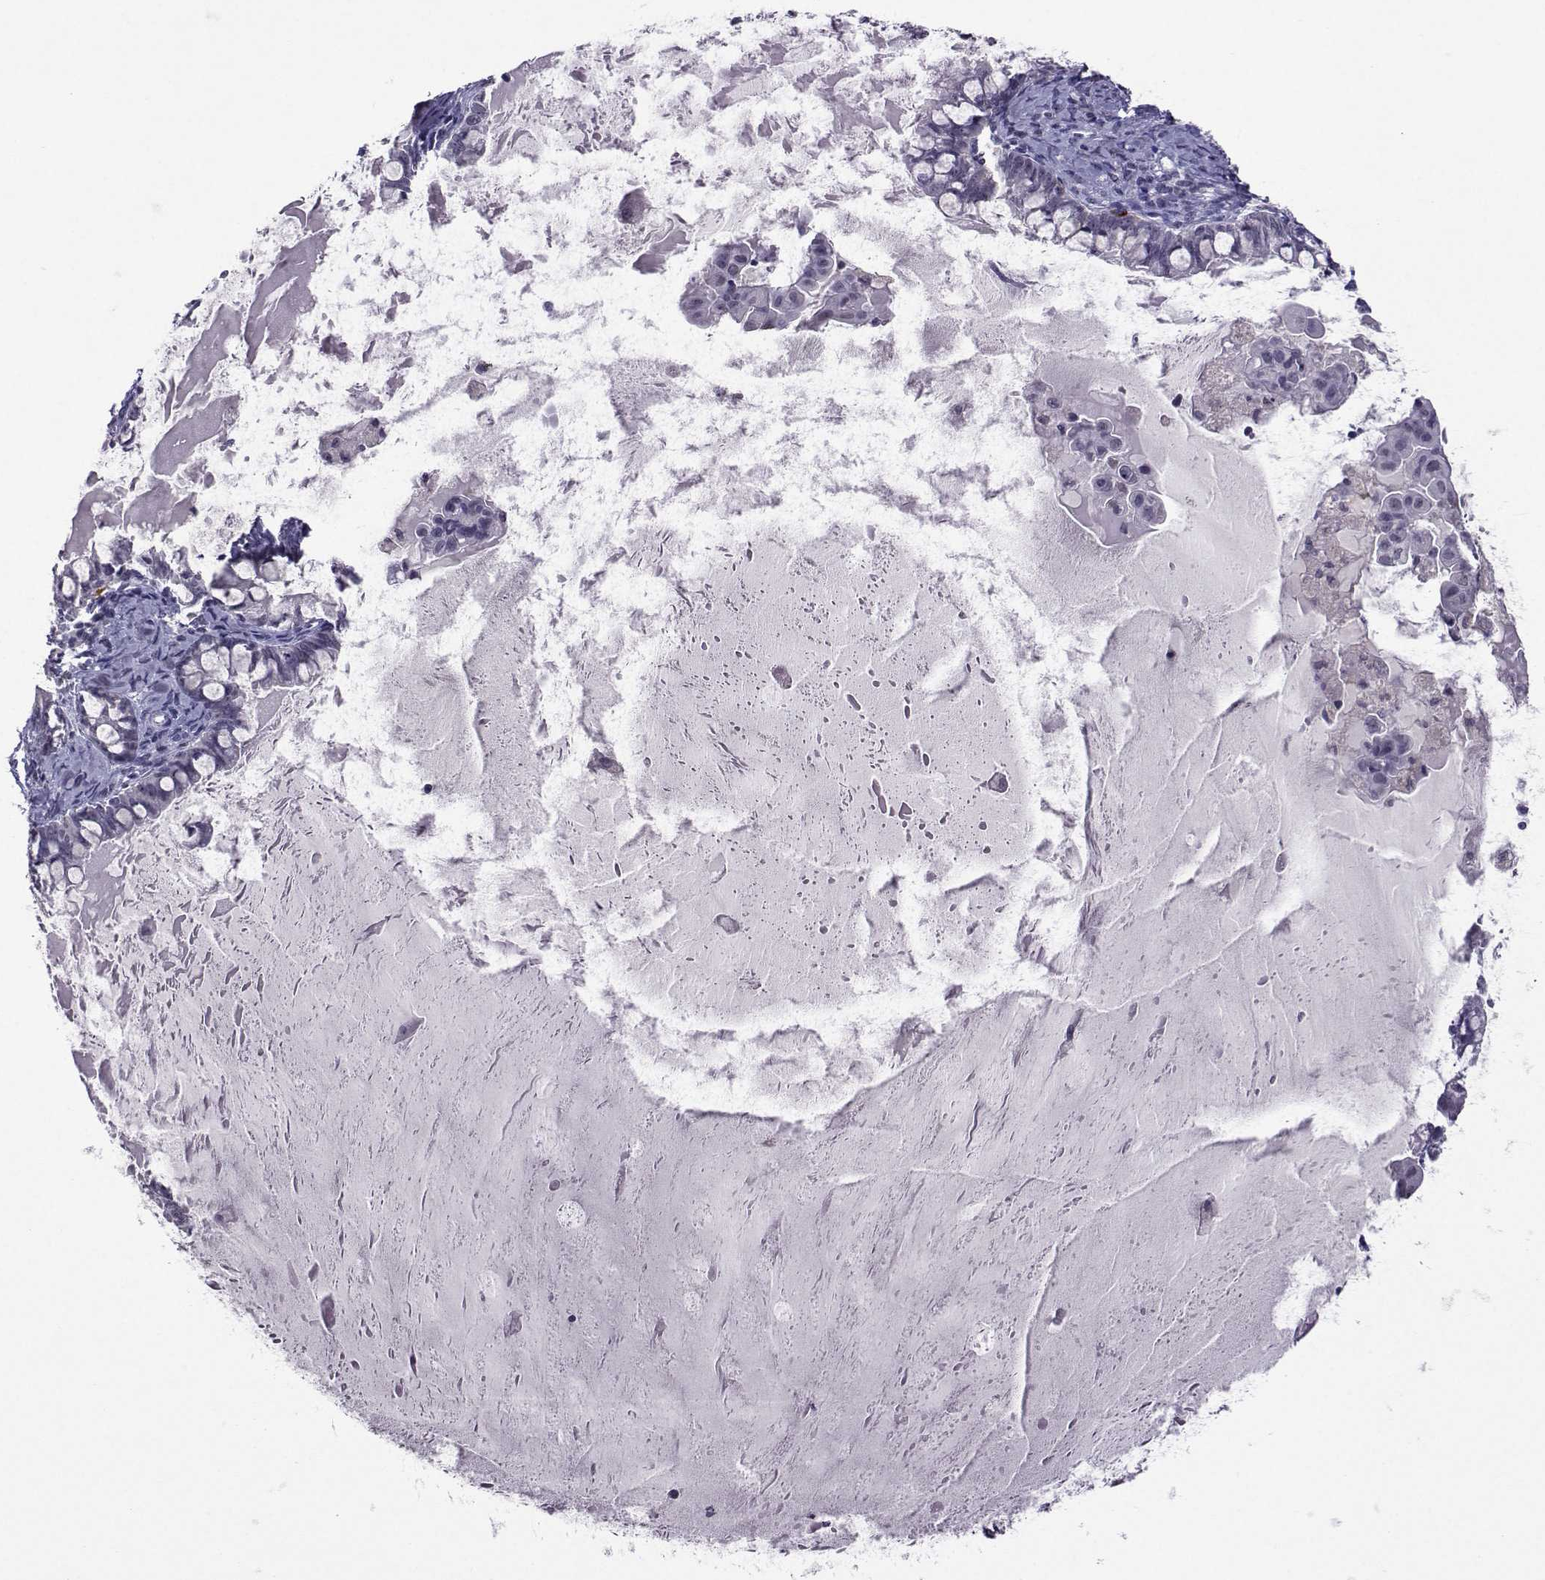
{"staining": {"intensity": "strong", "quantity": "<25%", "location": "cytoplasmic/membranous"}, "tissue": "ovarian cancer", "cell_type": "Tumor cells", "image_type": "cancer", "snomed": [{"axis": "morphology", "description": "Cystadenocarcinoma, mucinous, NOS"}, {"axis": "topography", "description": "Ovary"}], "caption": "Protein analysis of ovarian cancer tissue reveals strong cytoplasmic/membranous positivity in approximately <25% of tumor cells.", "gene": "DDX20", "patient": {"sex": "female", "age": 63}}